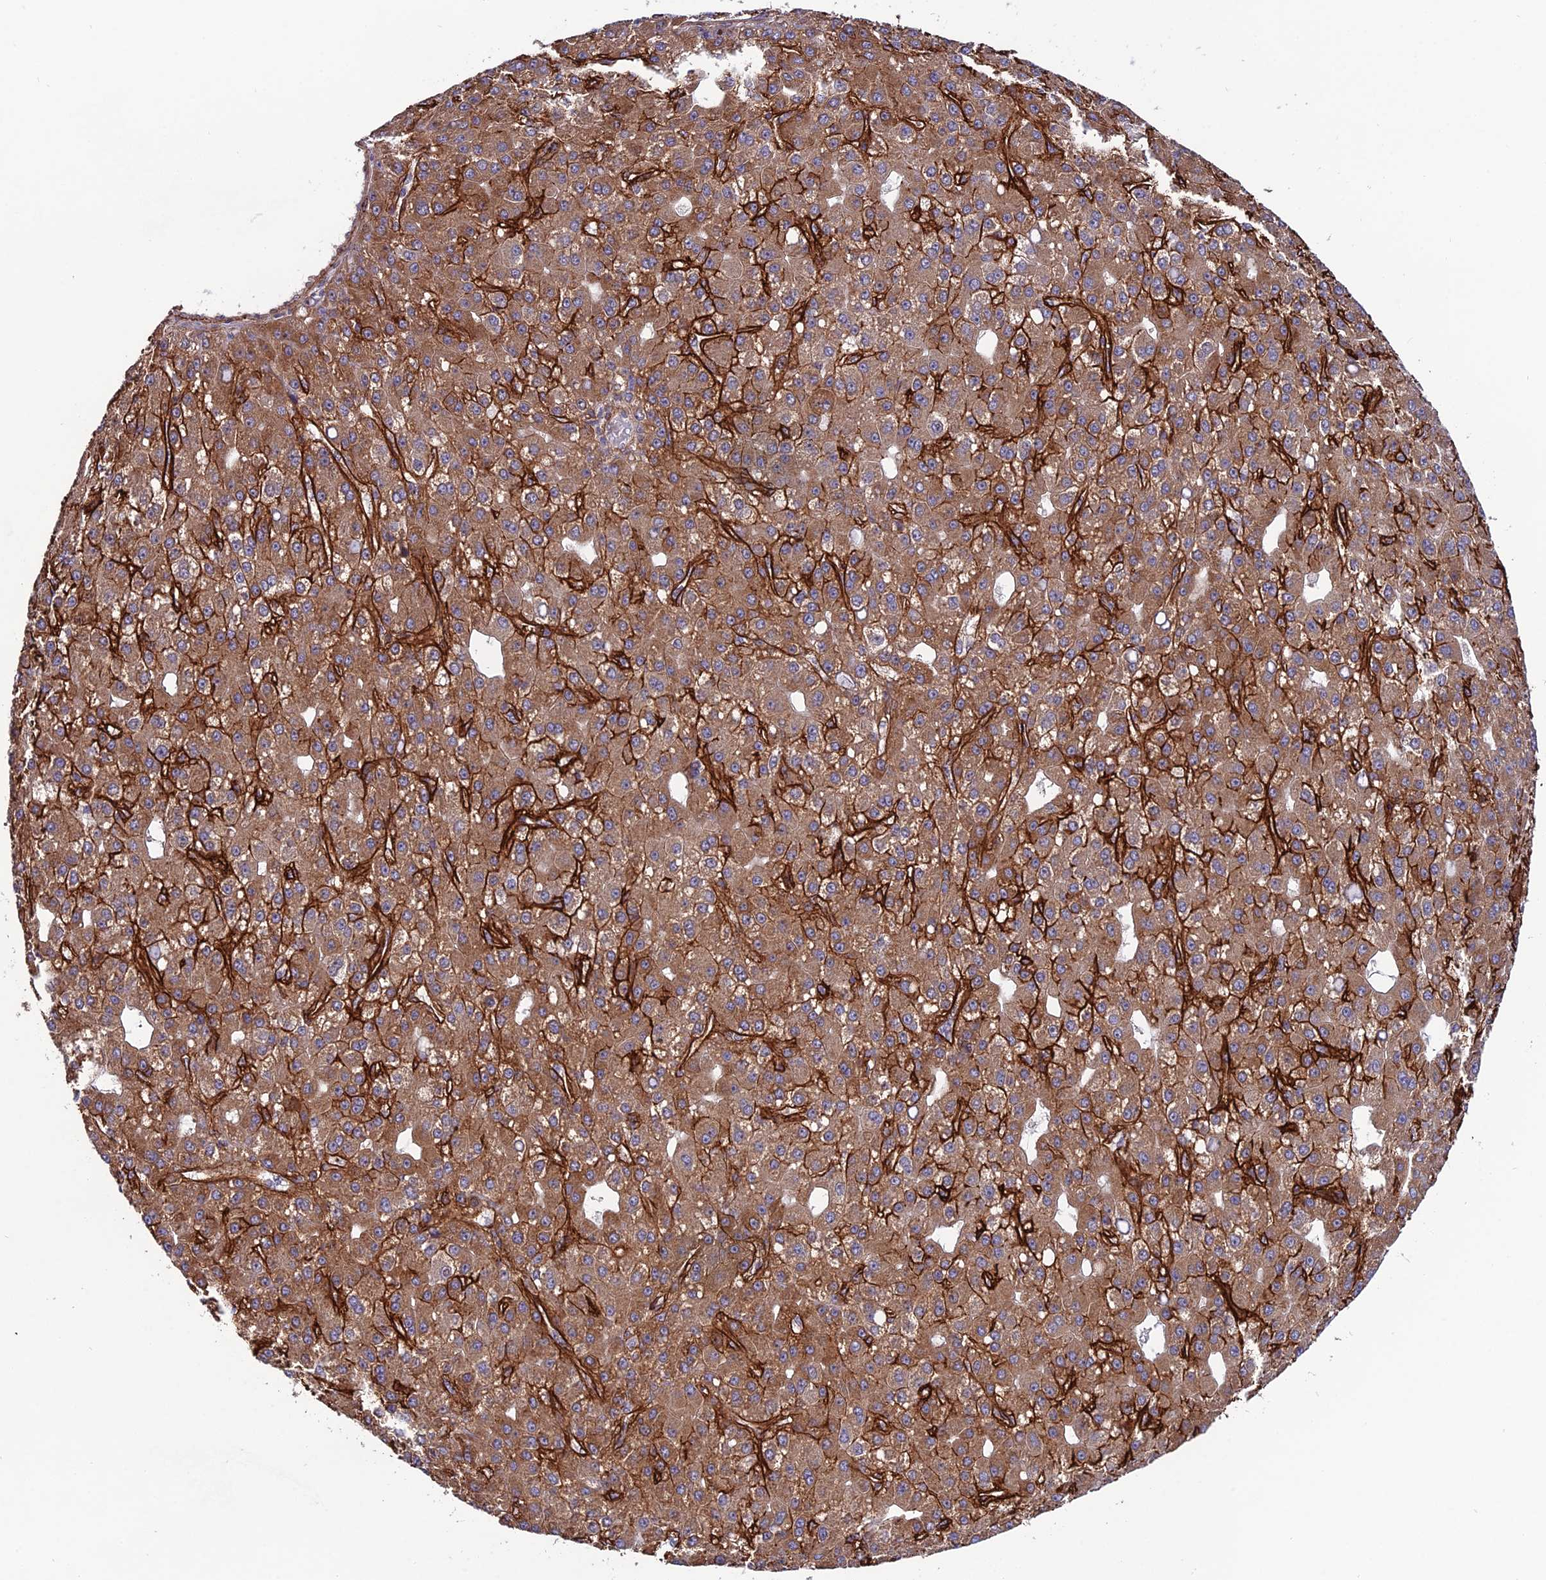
{"staining": {"intensity": "moderate", "quantity": ">75%", "location": "cytoplasmic/membranous"}, "tissue": "liver cancer", "cell_type": "Tumor cells", "image_type": "cancer", "snomed": [{"axis": "morphology", "description": "Carcinoma, Hepatocellular, NOS"}, {"axis": "topography", "description": "Liver"}], "caption": "Hepatocellular carcinoma (liver) was stained to show a protein in brown. There is medium levels of moderate cytoplasmic/membranous staining in approximately >75% of tumor cells. Nuclei are stained in blue.", "gene": "SYT15", "patient": {"sex": "male", "age": 67}}